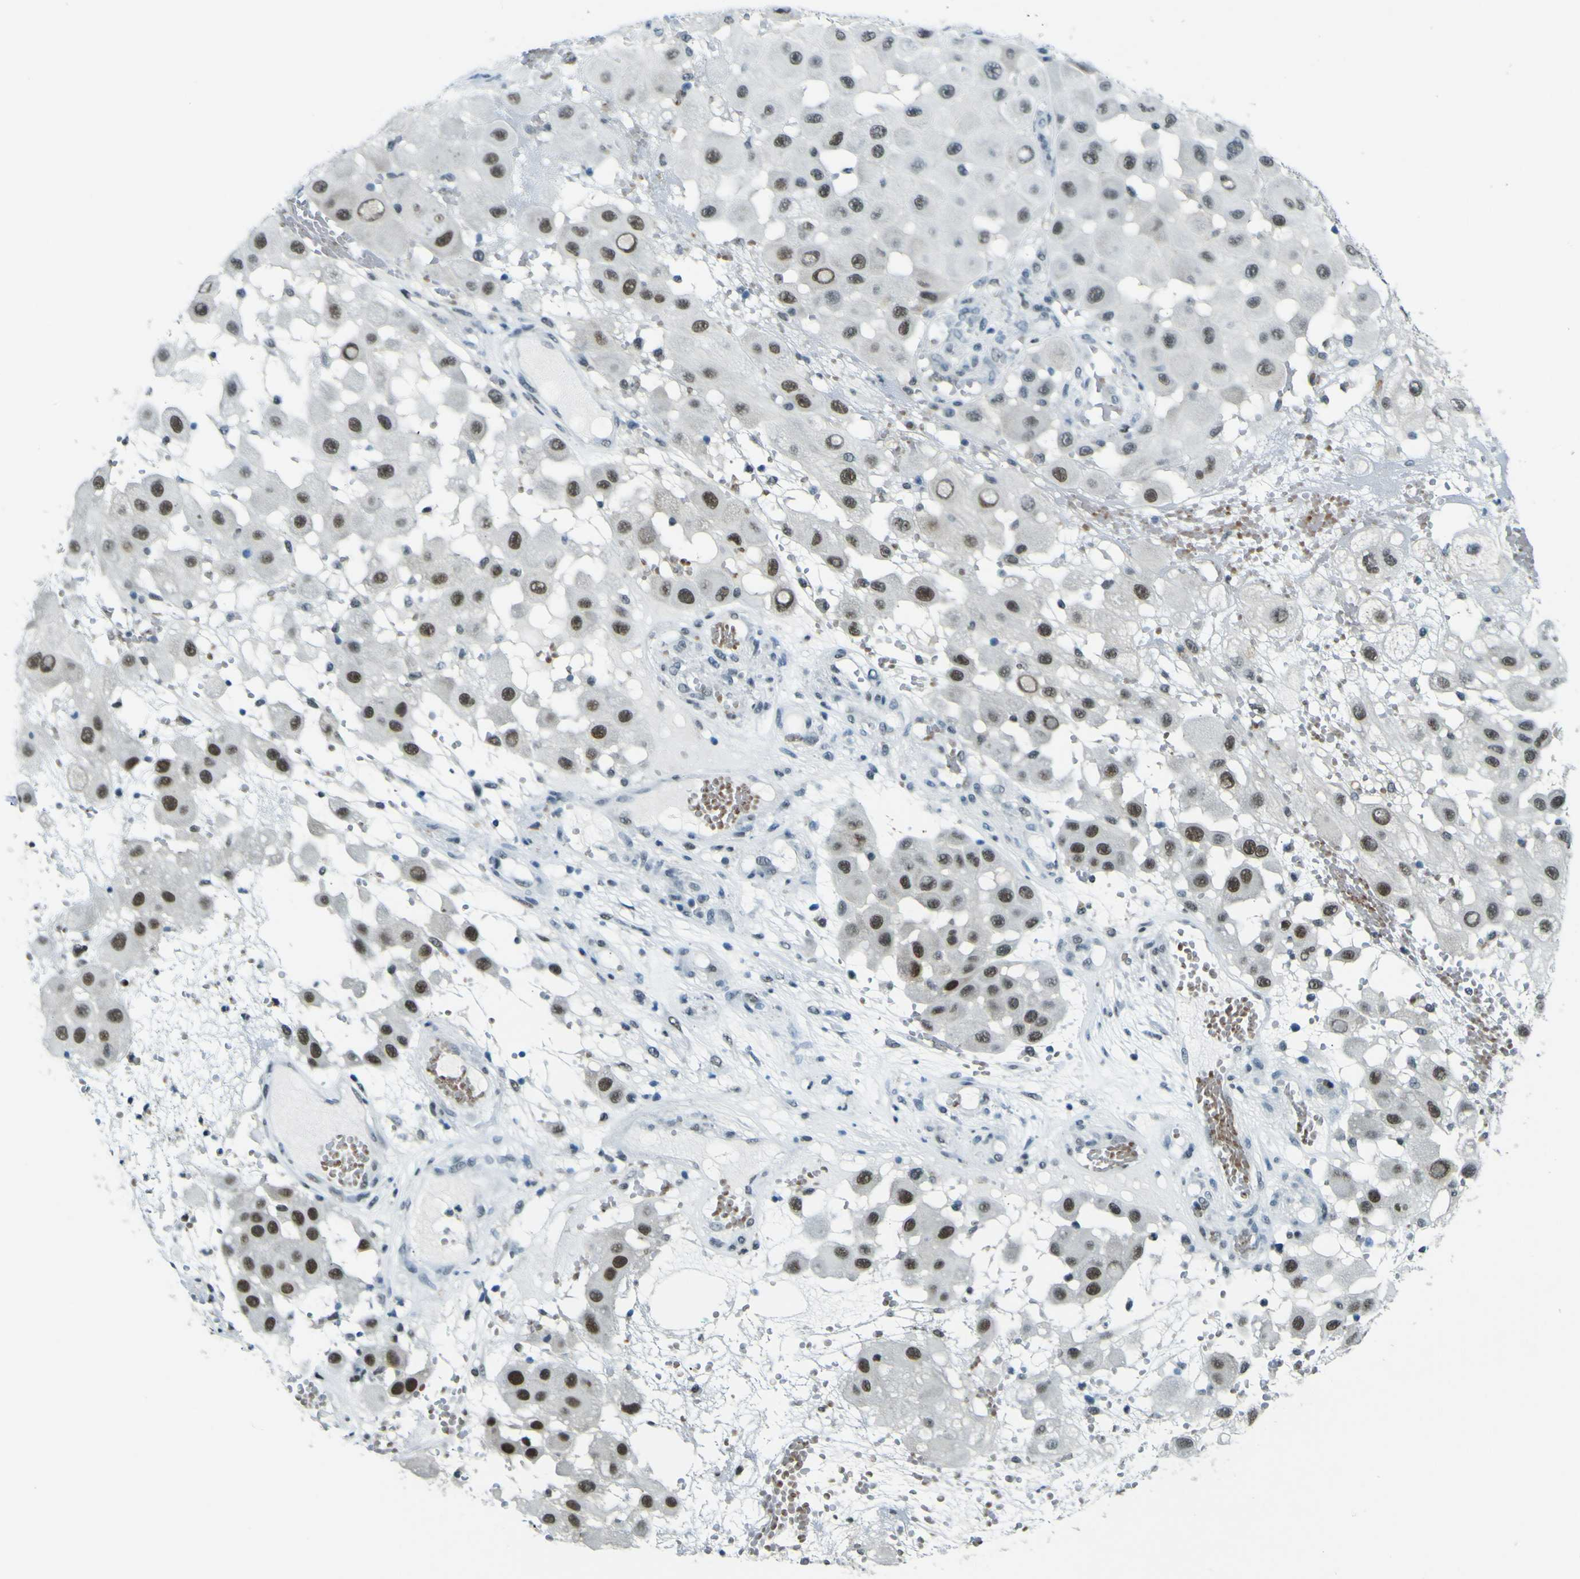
{"staining": {"intensity": "moderate", "quantity": ">75%", "location": "nuclear"}, "tissue": "melanoma", "cell_type": "Tumor cells", "image_type": "cancer", "snomed": [{"axis": "morphology", "description": "Malignant melanoma, NOS"}, {"axis": "topography", "description": "Skin"}], "caption": "Tumor cells reveal medium levels of moderate nuclear expression in about >75% of cells in human malignant melanoma.", "gene": "CEBPG", "patient": {"sex": "female", "age": 81}}